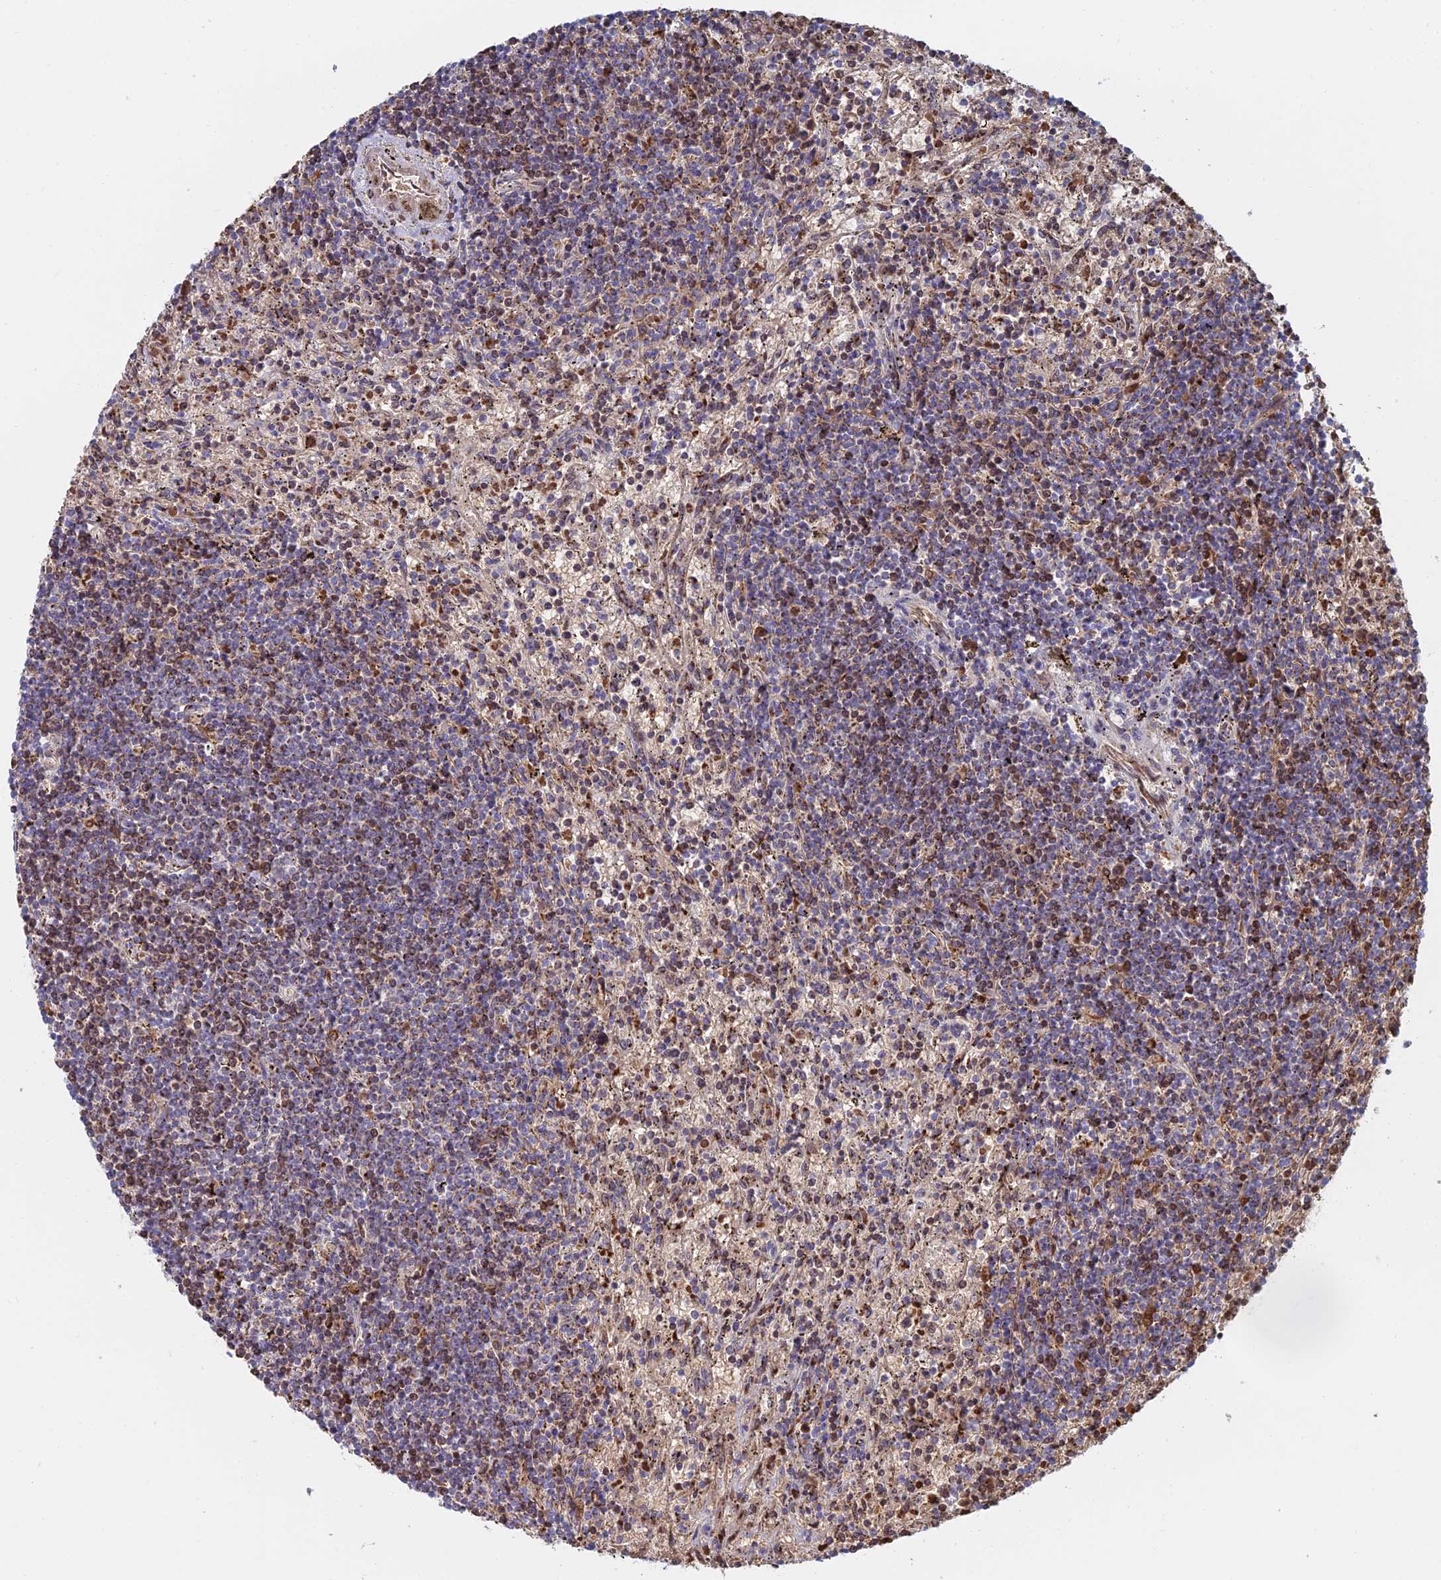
{"staining": {"intensity": "moderate", "quantity": "25%-75%", "location": "cytoplasmic/membranous,nuclear"}, "tissue": "lymphoma", "cell_type": "Tumor cells", "image_type": "cancer", "snomed": [{"axis": "morphology", "description": "Malignant lymphoma, non-Hodgkin's type, Low grade"}, {"axis": "topography", "description": "Spleen"}], "caption": "The histopathology image reveals immunohistochemical staining of low-grade malignant lymphoma, non-Hodgkin's type. There is moderate cytoplasmic/membranous and nuclear staining is appreciated in approximately 25%-75% of tumor cells.", "gene": "HS2ST1", "patient": {"sex": "male", "age": 76}}